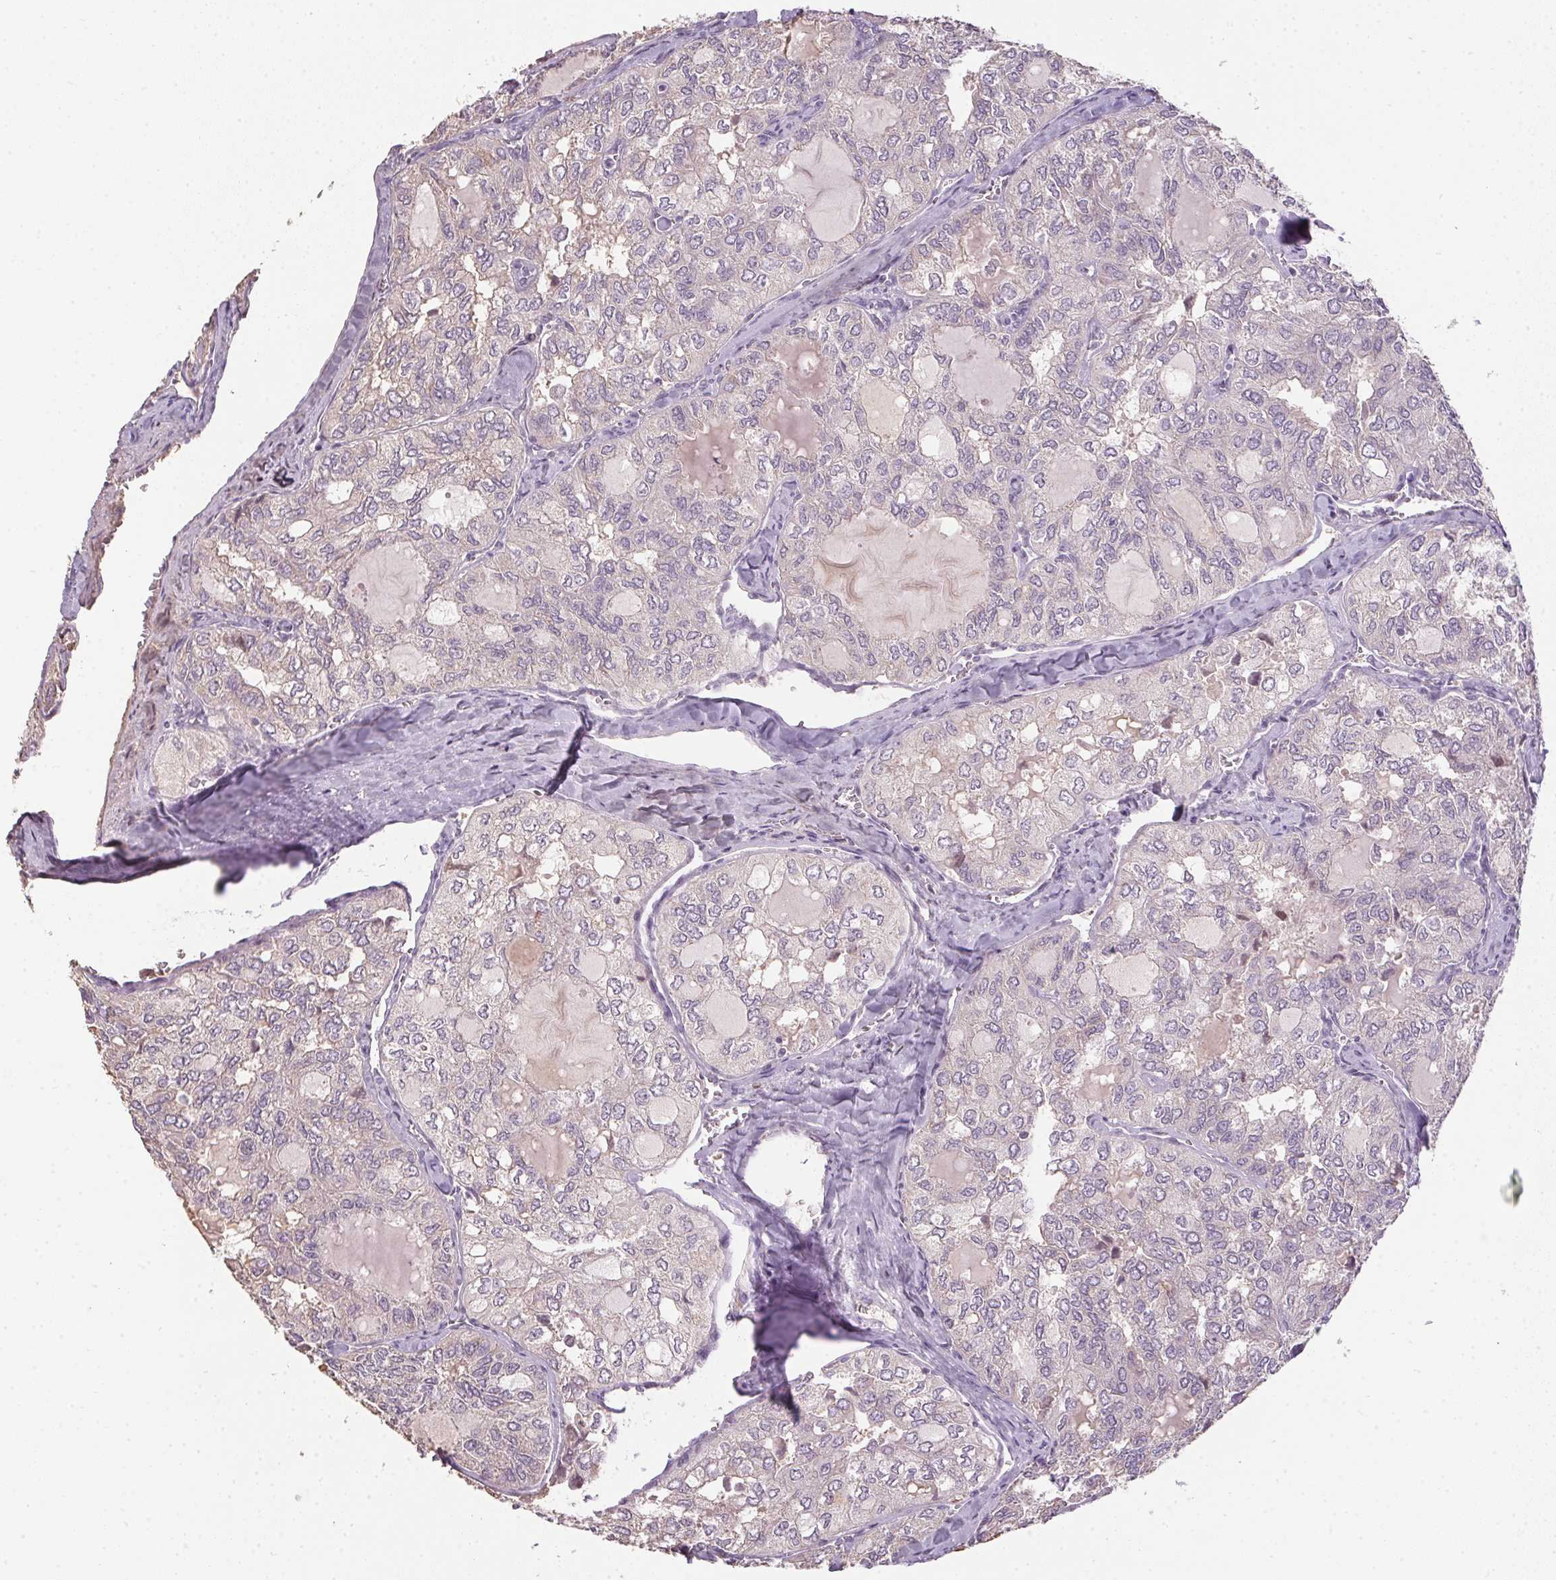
{"staining": {"intensity": "negative", "quantity": "none", "location": "none"}, "tissue": "thyroid cancer", "cell_type": "Tumor cells", "image_type": "cancer", "snomed": [{"axis": "morphology", "description": "Follicular adenoma carcinoma, NOS"}, {"axis": "topography", "description": "Thyroid gland"}], "caption": "A high-resolution micrograph shows IHC staining of thyroid follicular adenoma carcinoma, which demonstrates no significant positivity in tumor cells.", "gene": "SPACA9", "patient": {"sex": "male", "age": 75}}